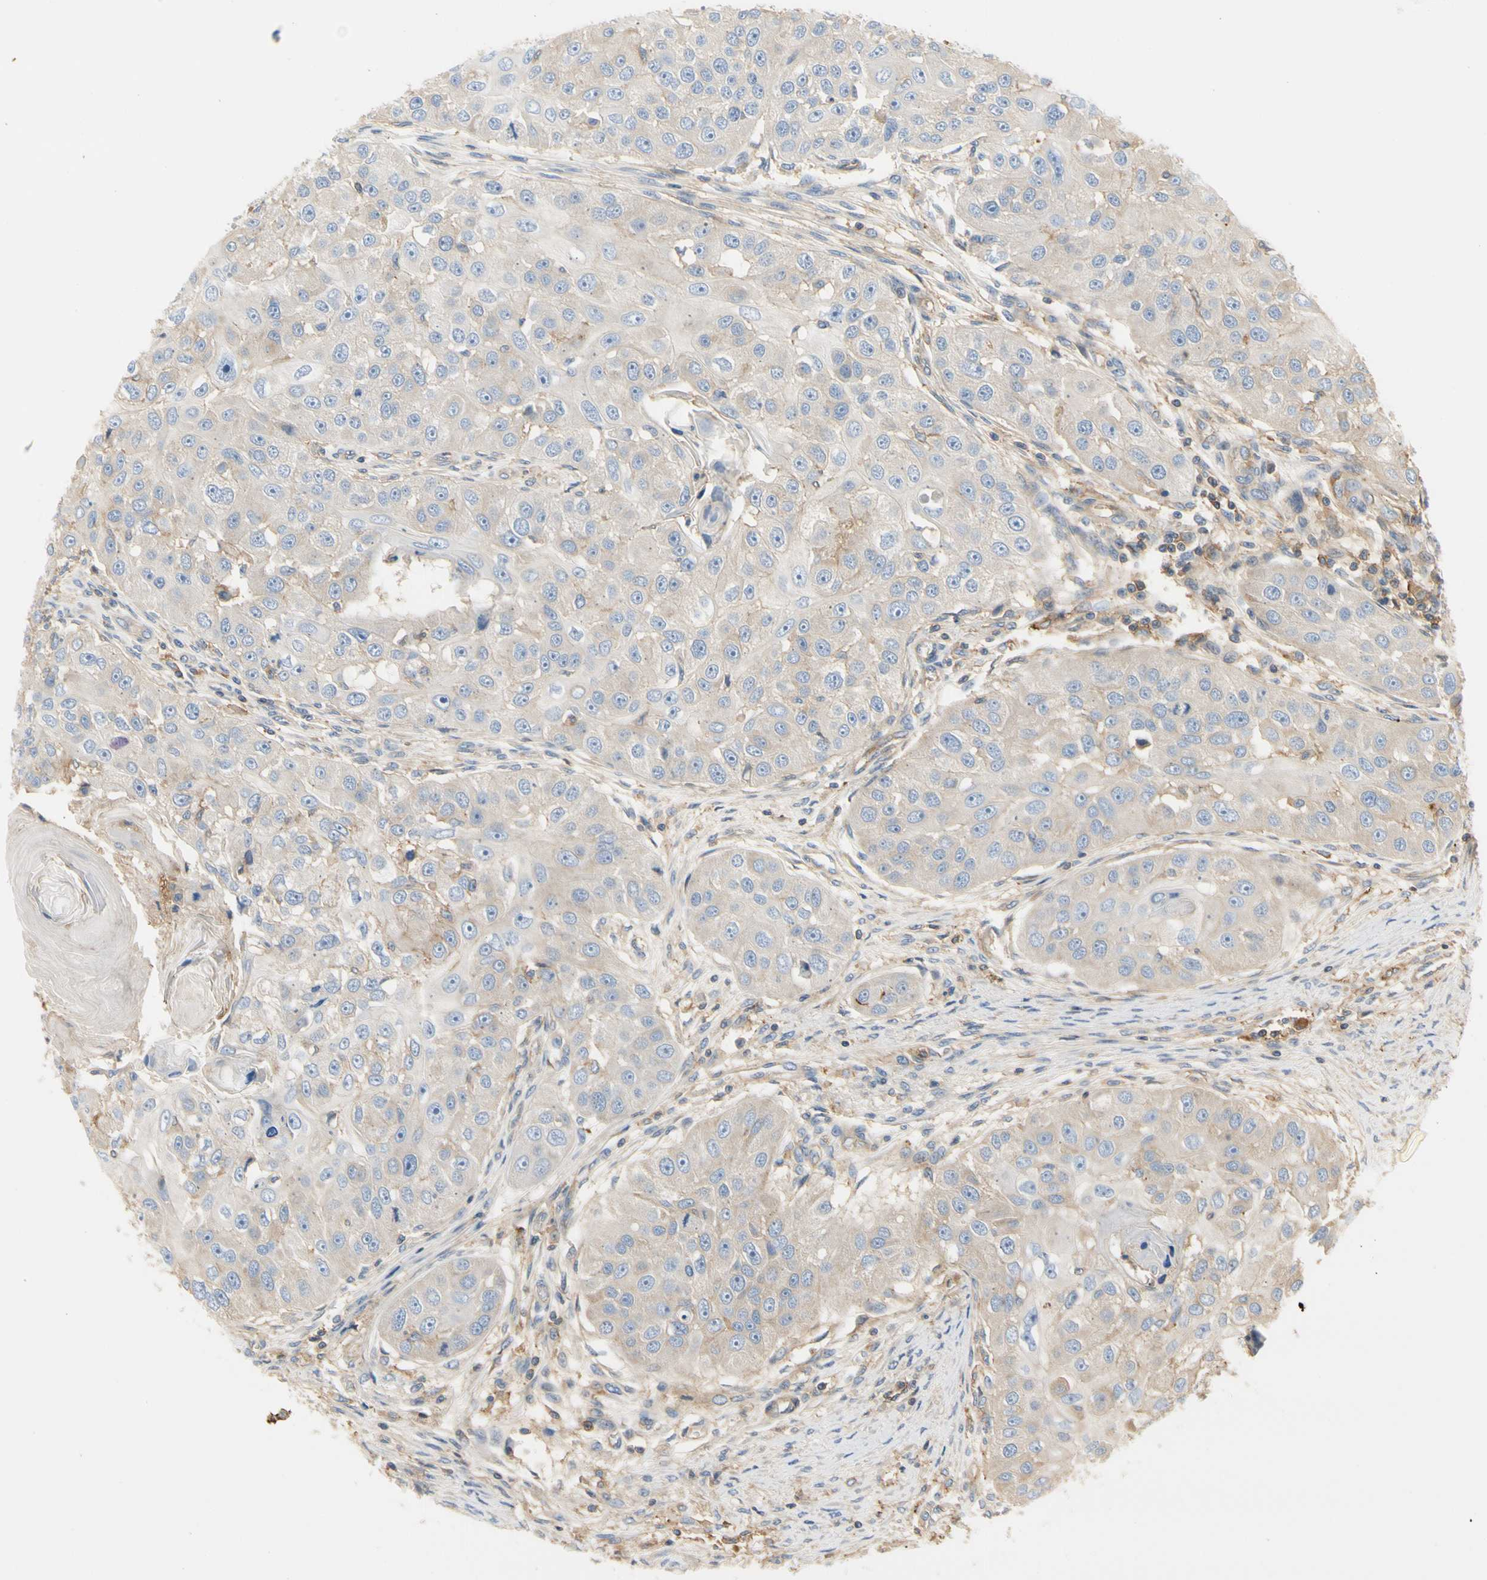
{"staining": {"intensity": "negative", "quantity": "none", "location": "none"}, "tissue": "head and neck cancer", "cell_type": "Tumor cells", "image_type": "cancer", "snomed": [{"axis": "morphology", "description": "Normal tissue, NOS"}, {"axis": "morphology", "description": "Squamous cell carcinoma, NOS"}, {"axis": "topography", "description": "Skeletal muscle"}, {"axis": "topography", "description": "Head-Neck"}], "caption": "IHC of human head and neck cancer shows no staining in tumor cells.", "gene": "IL1RL1", "patient": {"sex": "male", "age": 51}}